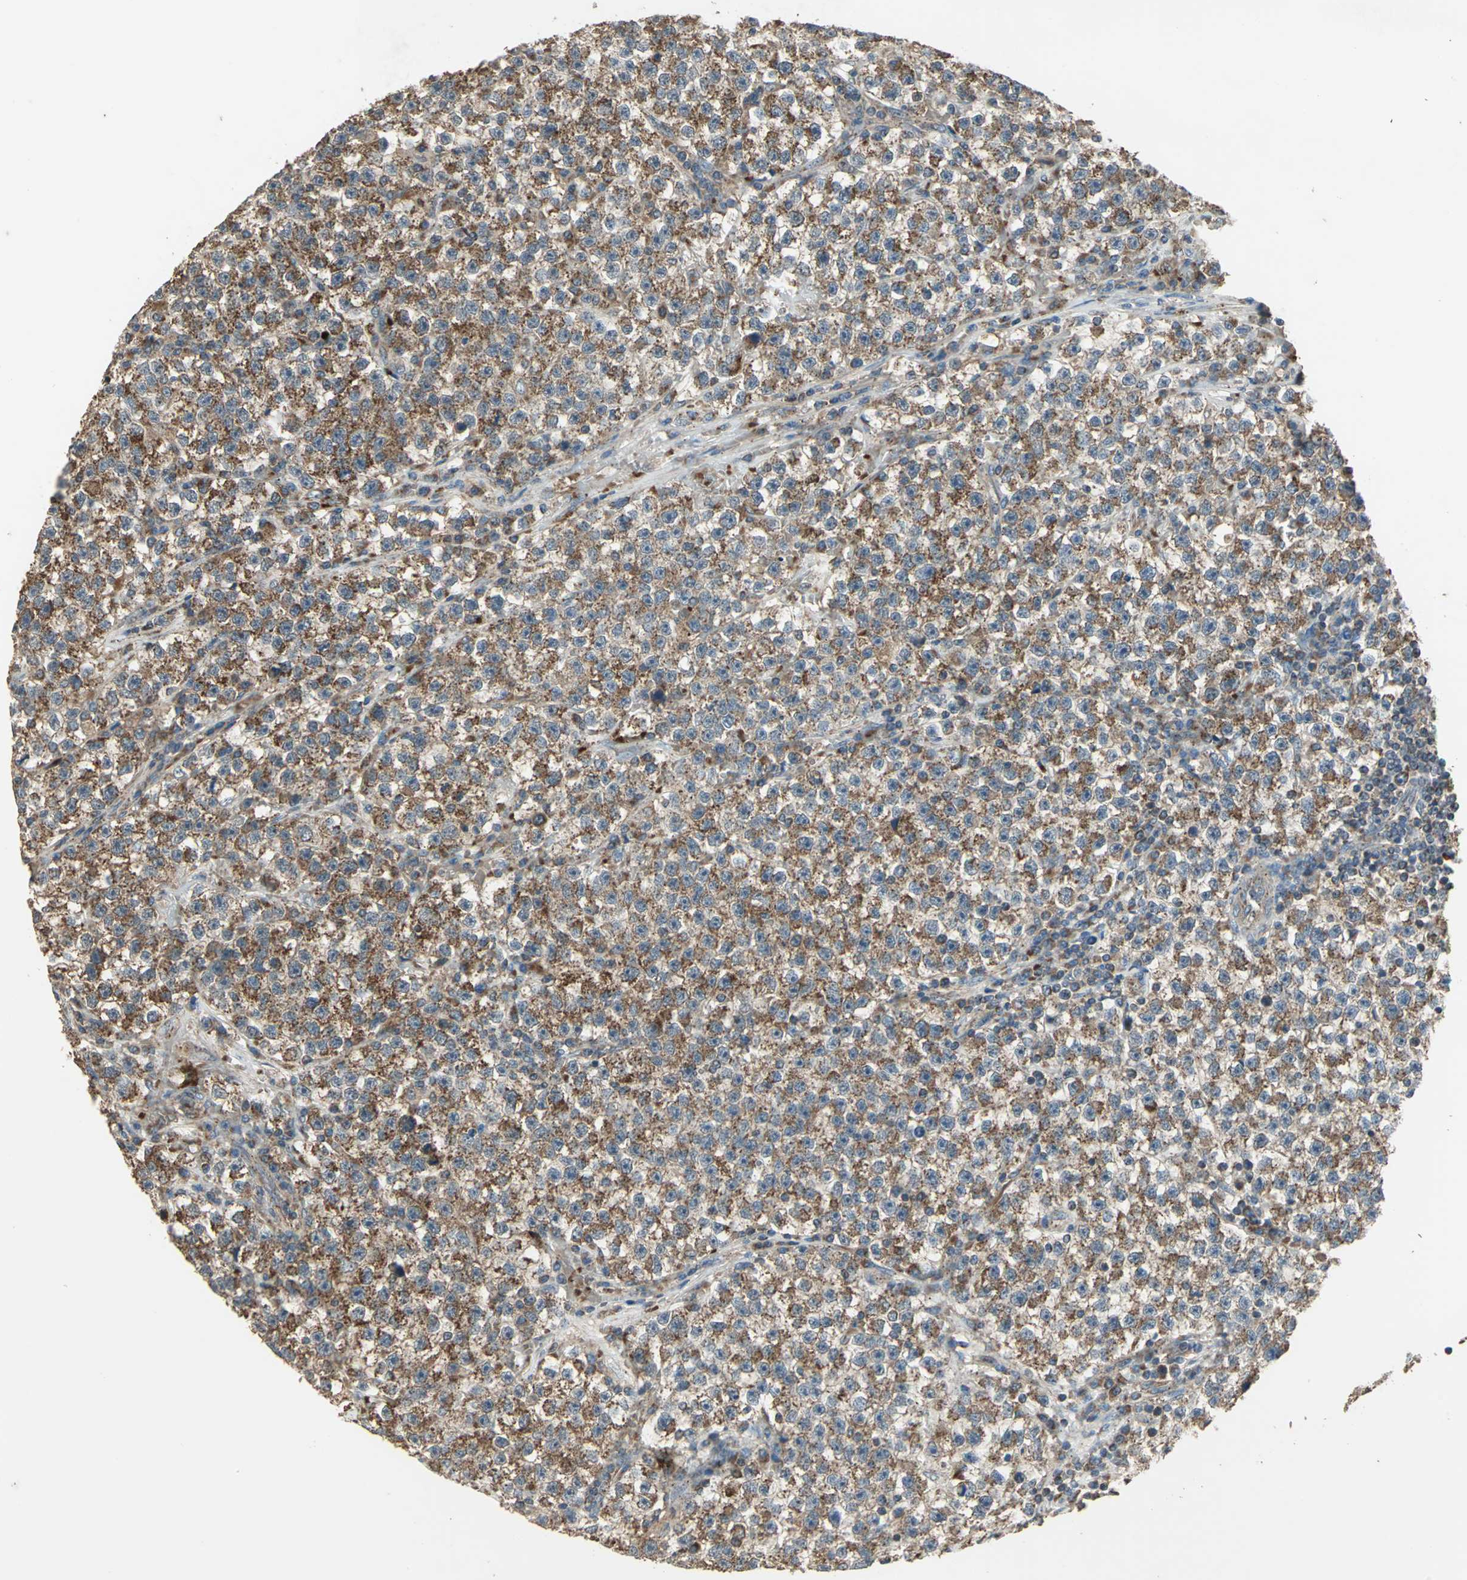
{"staining": {"intensity": "strong", "quantity": ">75%", "location": "cytoplasmic/membranous"}, "tissue": "testis cancer", "cell_type": "Tumor cells", "image_type": "cancer", "snomed": [{"axis": "morphology", "description": "Seminoma, NOS"}, {"axis": "topography", "description": "Testis"}], "caption": "Immunohistochemistry (IHC) histopathology image of testis cancer (seminoma) stained for a protein (brown), which shows high levels of strong cytoplasmic/membranous staining in approximately >75% of tumor cells.", "gene": "POLRMT", "patient": {"sex": "male", "age": 22}}